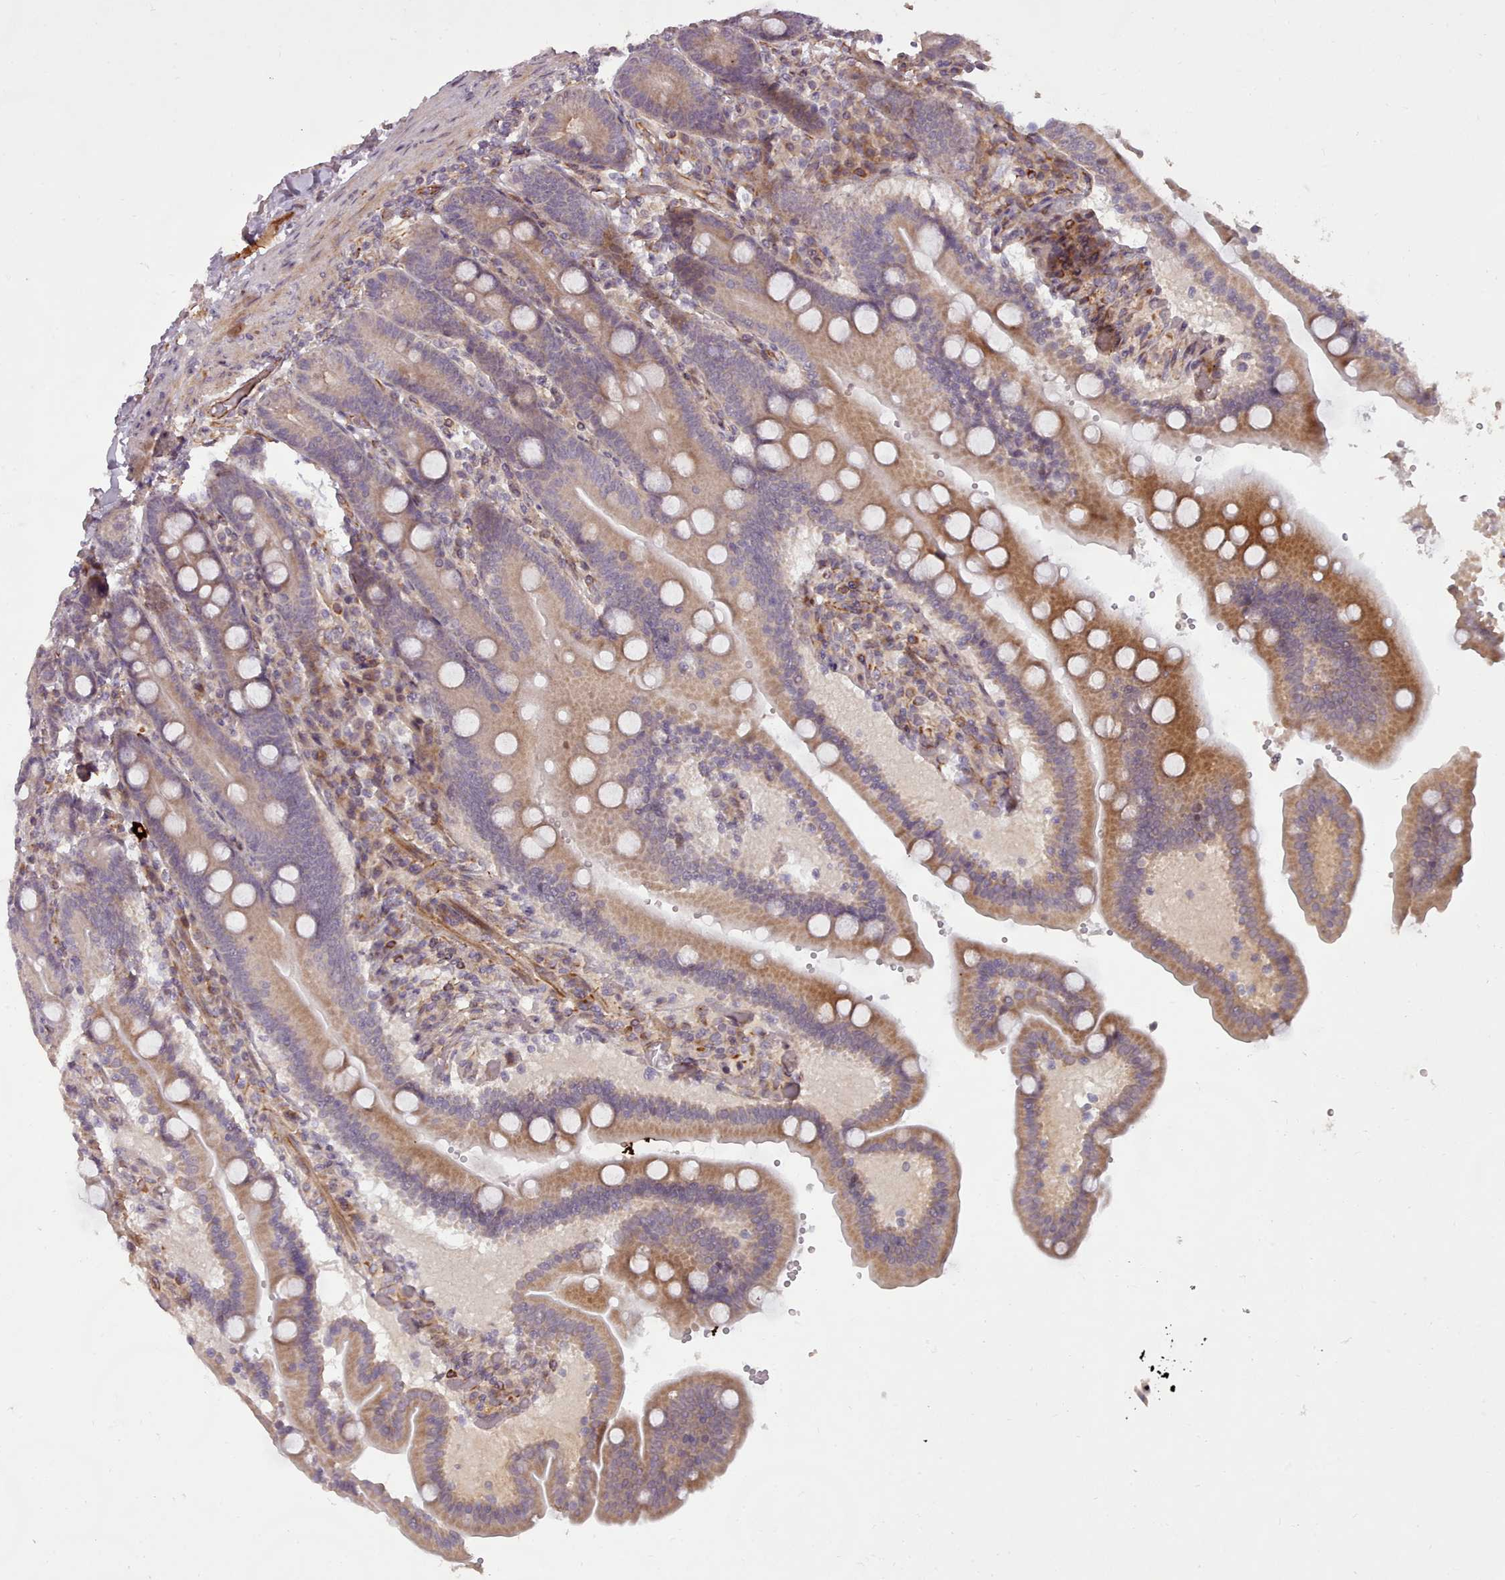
{"staining": {"intensity": "moderate", "quantity": ">75%", "location": "cytoplasmic/membranous"}, "tissue": "duodenum", "cell_type": "Glandular cells", "image_type": "normal", "snomed": [{"axis": "morphology", "description": "Normal tissue, NOS"}, {"axis": "topography", "description": "Duodenum"}], "caption": "The image exhibits immunohistochemical staining of unremarkable duodenum. There is moderate cytoplasmic/membranous positivity is identified in approximately >75% of glandular cells.", "gene": "GBGT1", "patient": {"sex": "female", "age": 62}}